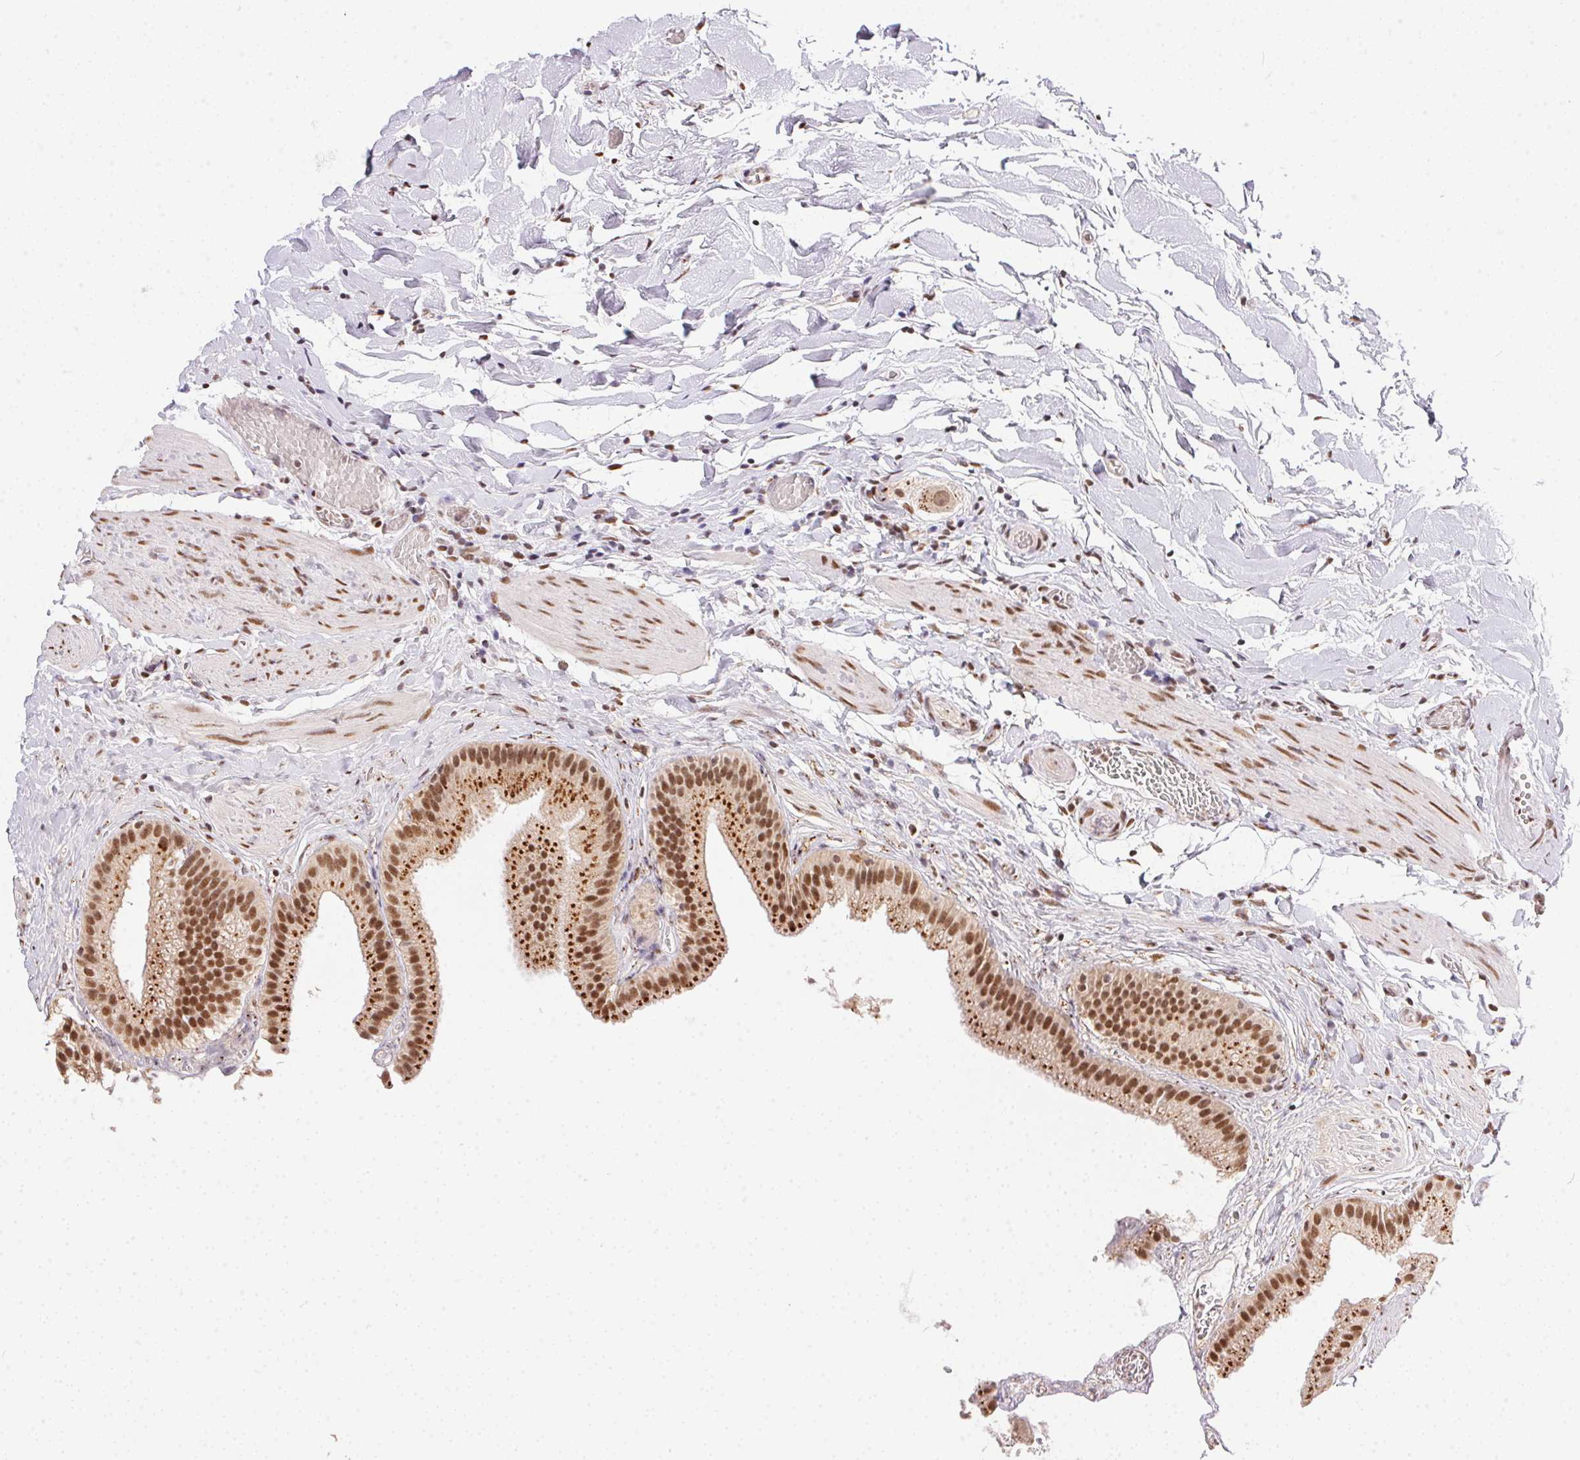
{"staining": {"intensity": "moderate", "quantity": ">75%", "location": "cytoplasmic/membranous,nuclear"}, "tissue": "gallbladder", "cell_type": "Glandular cells", "image_type": "normal", "snomed": [{"axis": "morphology", "description": "Normal tissue, NOS"}, {"axis": "topography", "description": "Gallbladder"}], "caption": "Immunohistochemistry (IHC) image of benign gallbladder stained for a protein (brown), which demonstrates medium levels of moderate cytoplasmic/membranous,nuclear positivity in approximately >75% of glandular cells.", "gene": "NFE2L1", "patient": {"sex": "female", "age": 63}}